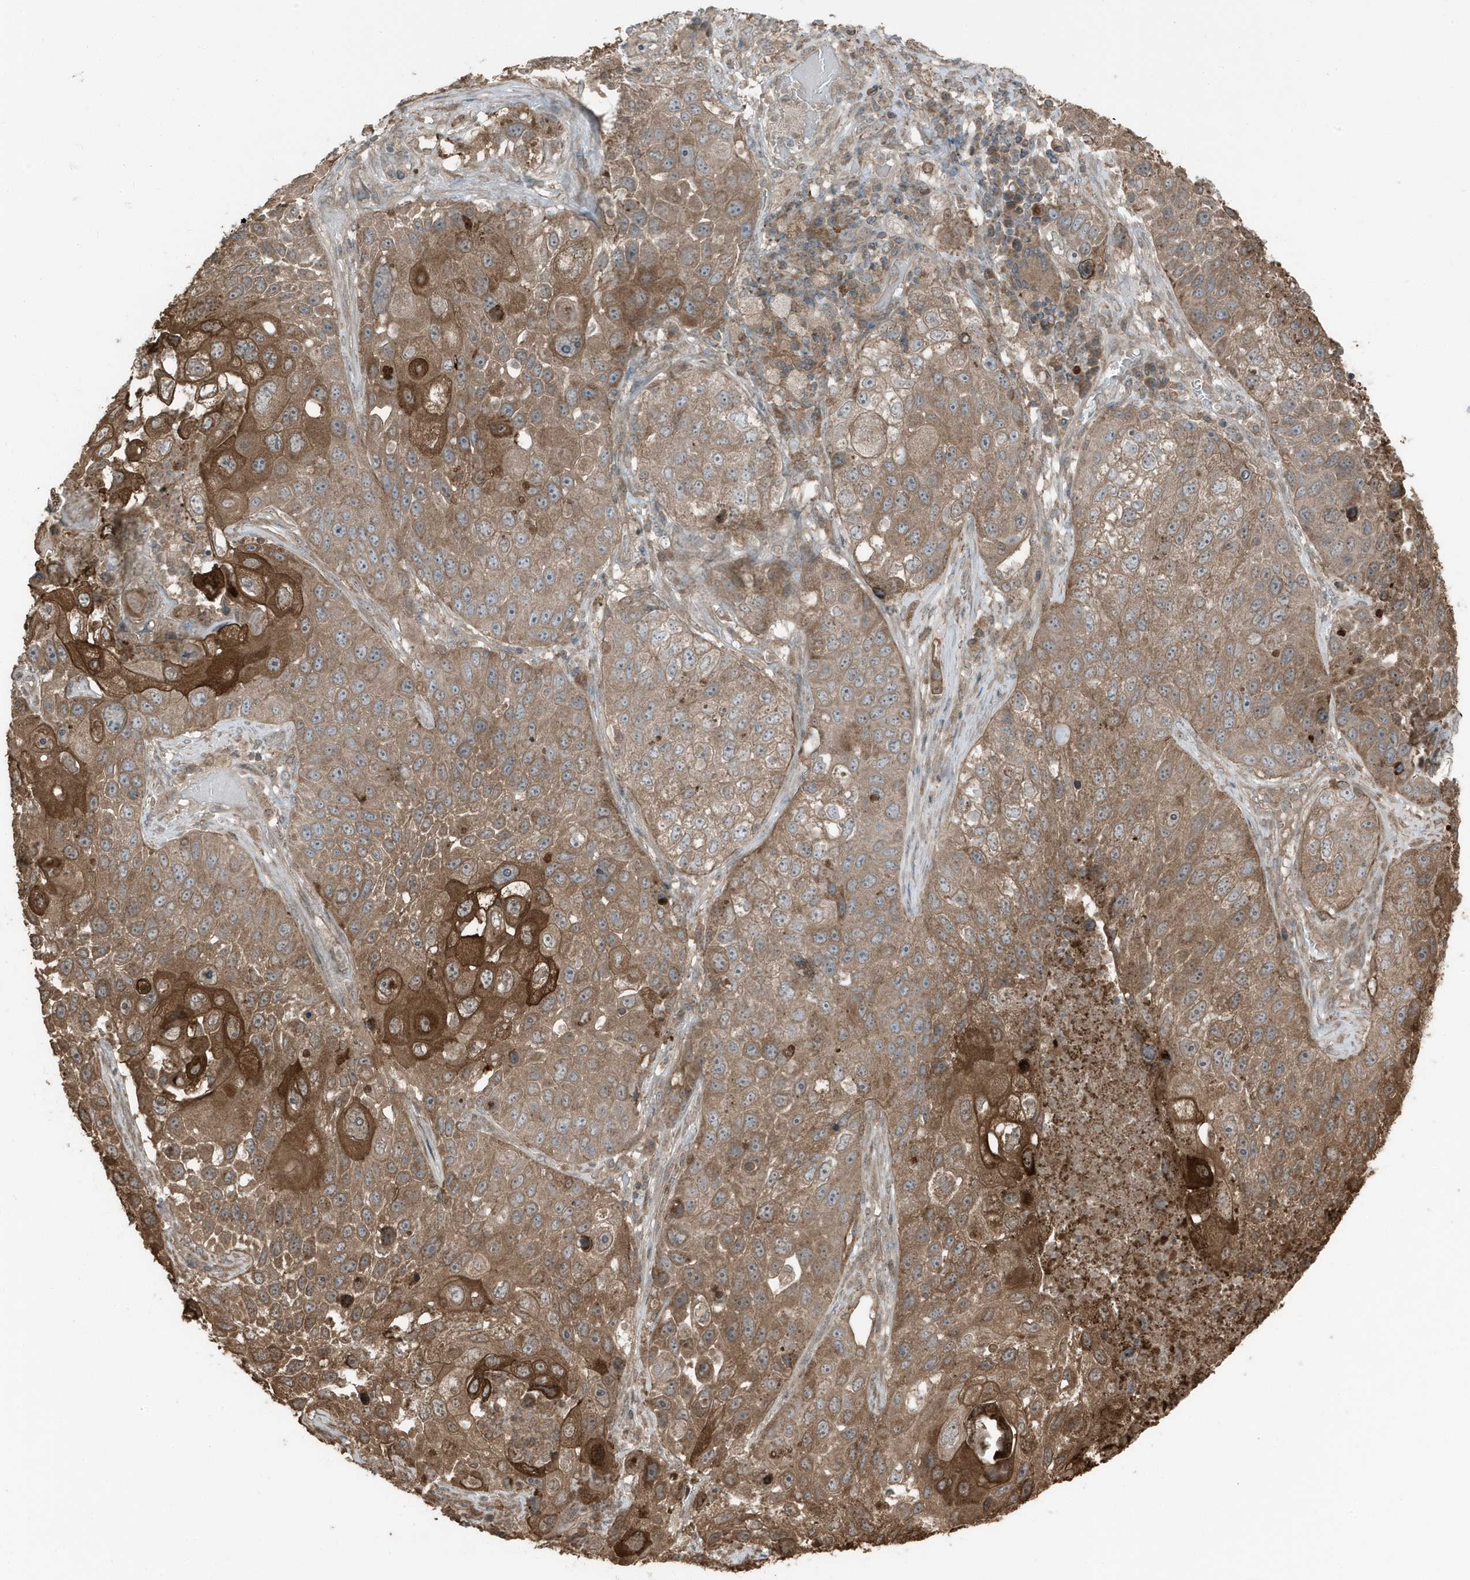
{"staining": {"intensity": "strong", "quantity": ">75%", "location": "cytoplasmic/membranous"}, "tissue": "lung cancer", "cell_type": "Tumor cells", "image_type": "cancer", "snomed": [{"axis": "morphology", "description": "Squamous cell carcinoma, NOS"}, {"axis": "topography", "description": "Lung"}], "caption": "Immunohistochemistry (IHC) (DAB) staining of lung cancer (squamous cell carcinoma) displays strong cytoplasmic/membranous protein expression in about >75% of tumor cells.", "gene": "AZI2", "patient": {"sex": "male", "age": 61}}